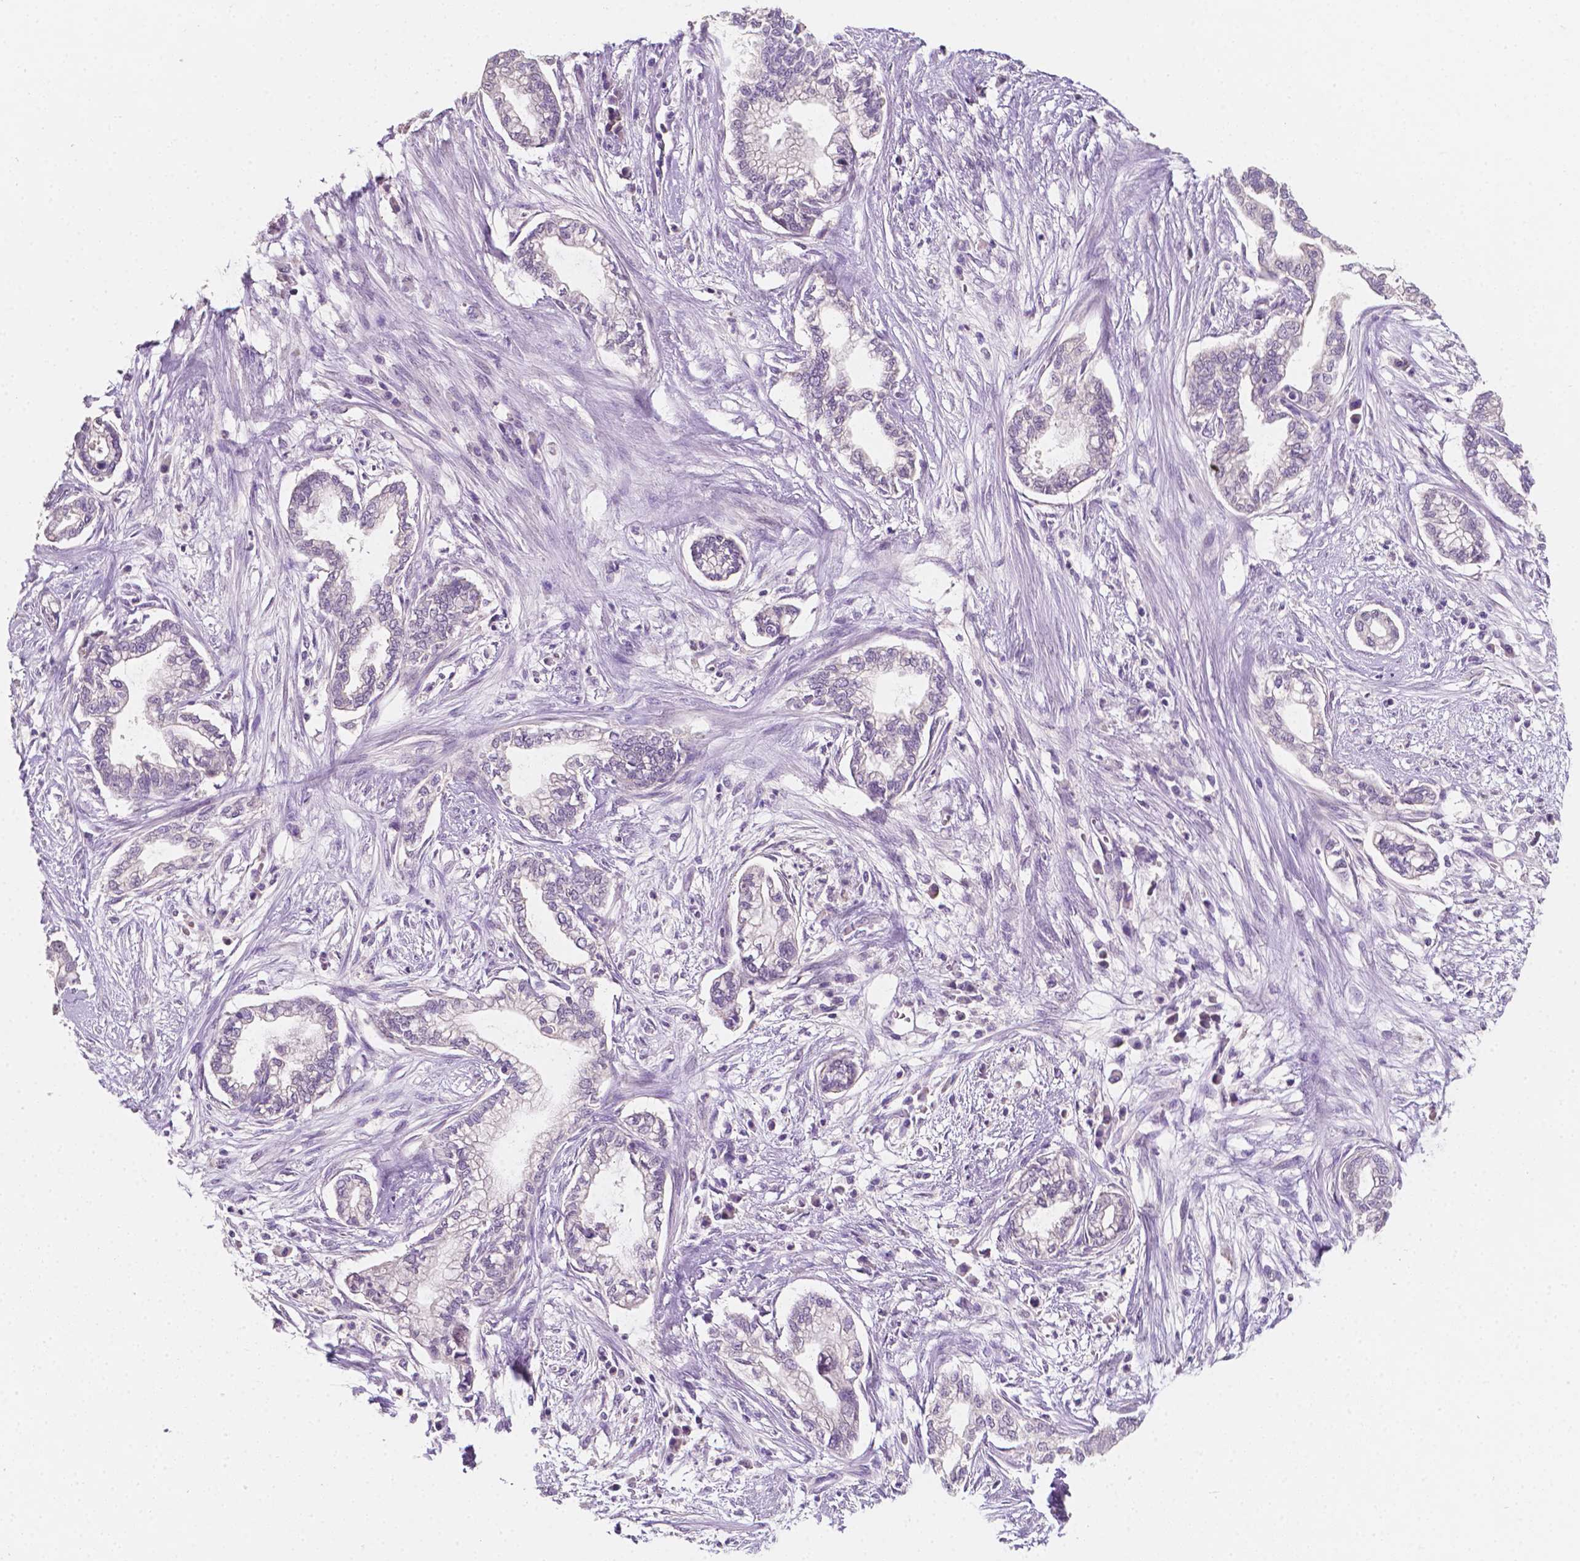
{"staining": {"intensity": "negative", "quantity": "none", "location": "none"}, "tissue": "cervical cancer", "cell_type": "Tumor cells", "image_type": "cancer", "snomed": [{"axis": "morphology", "description": "Adenocarcinoma, NOS"}, {"axis": "topography", "description": "Cervix"}], "caption": "DAB (3,3'-diaminobenzidine) immunohistochemical staining of adenocarcinoma (cervical) exhibits no significant expression in tumor cells.", "gene": "EGFR", "patient": {"sex": "female", "age": 62}}